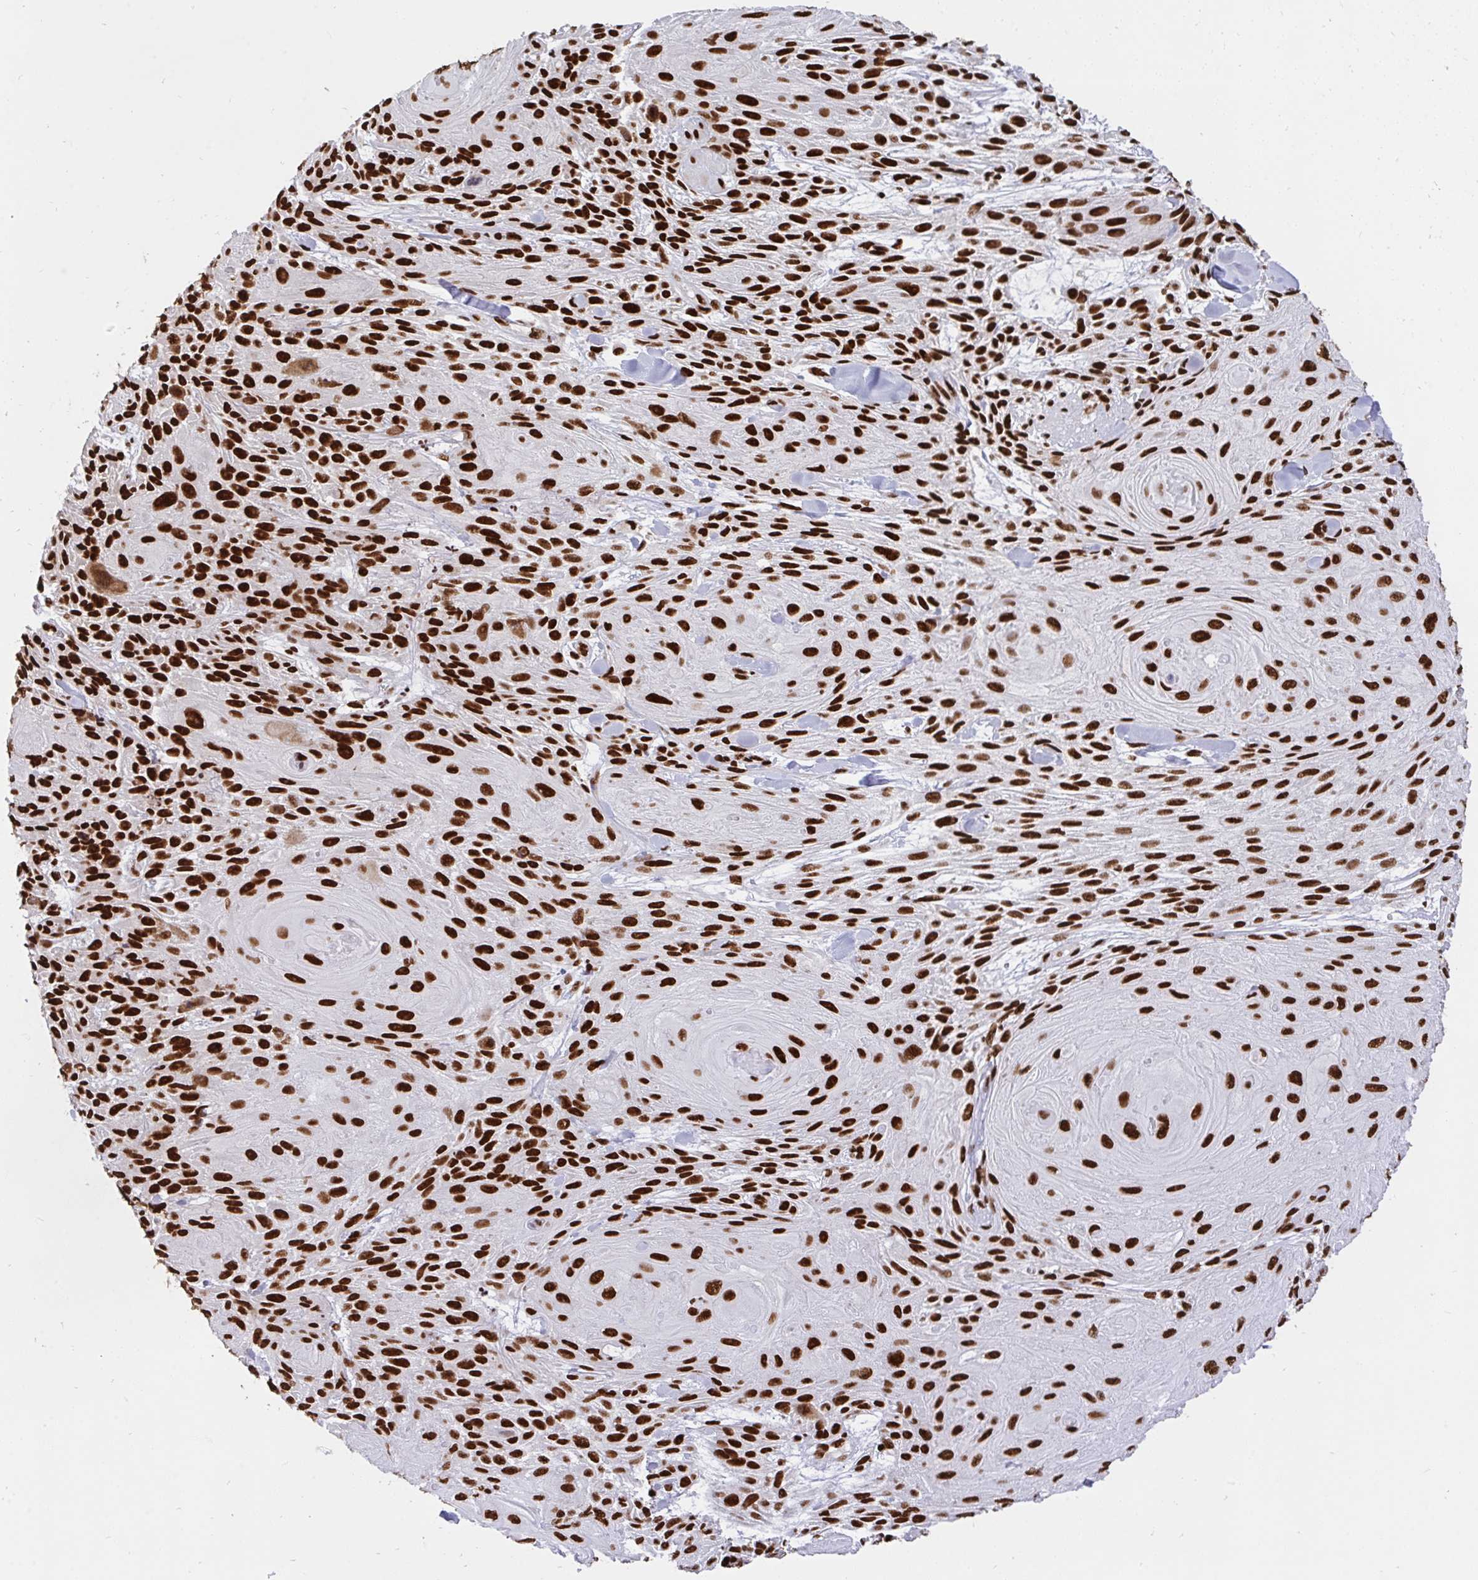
{"staining": {"intensity": "strong", "quantity": ">75%", "location": "nuclear"}, "tissue": "skin cancer", "cell_type": "Tumor cells", "image_type": "cancer", "snomed": [{"axis": "morphology", "description": "Squamous cell carcinoma, NOS"}, {"axis": "topography", "description": "Skin"}], "caption": "Brown immunohistochemical staining in skin cancer (squamous cell carcinoma) demonstrates strong nuclear positivity in about >75% of tumor cells. (brown staining indicates protein expression, while blue staining denotes nuclei).", "gene": "HNRNPL", "patient": {"sex": "male", "age": 88}}